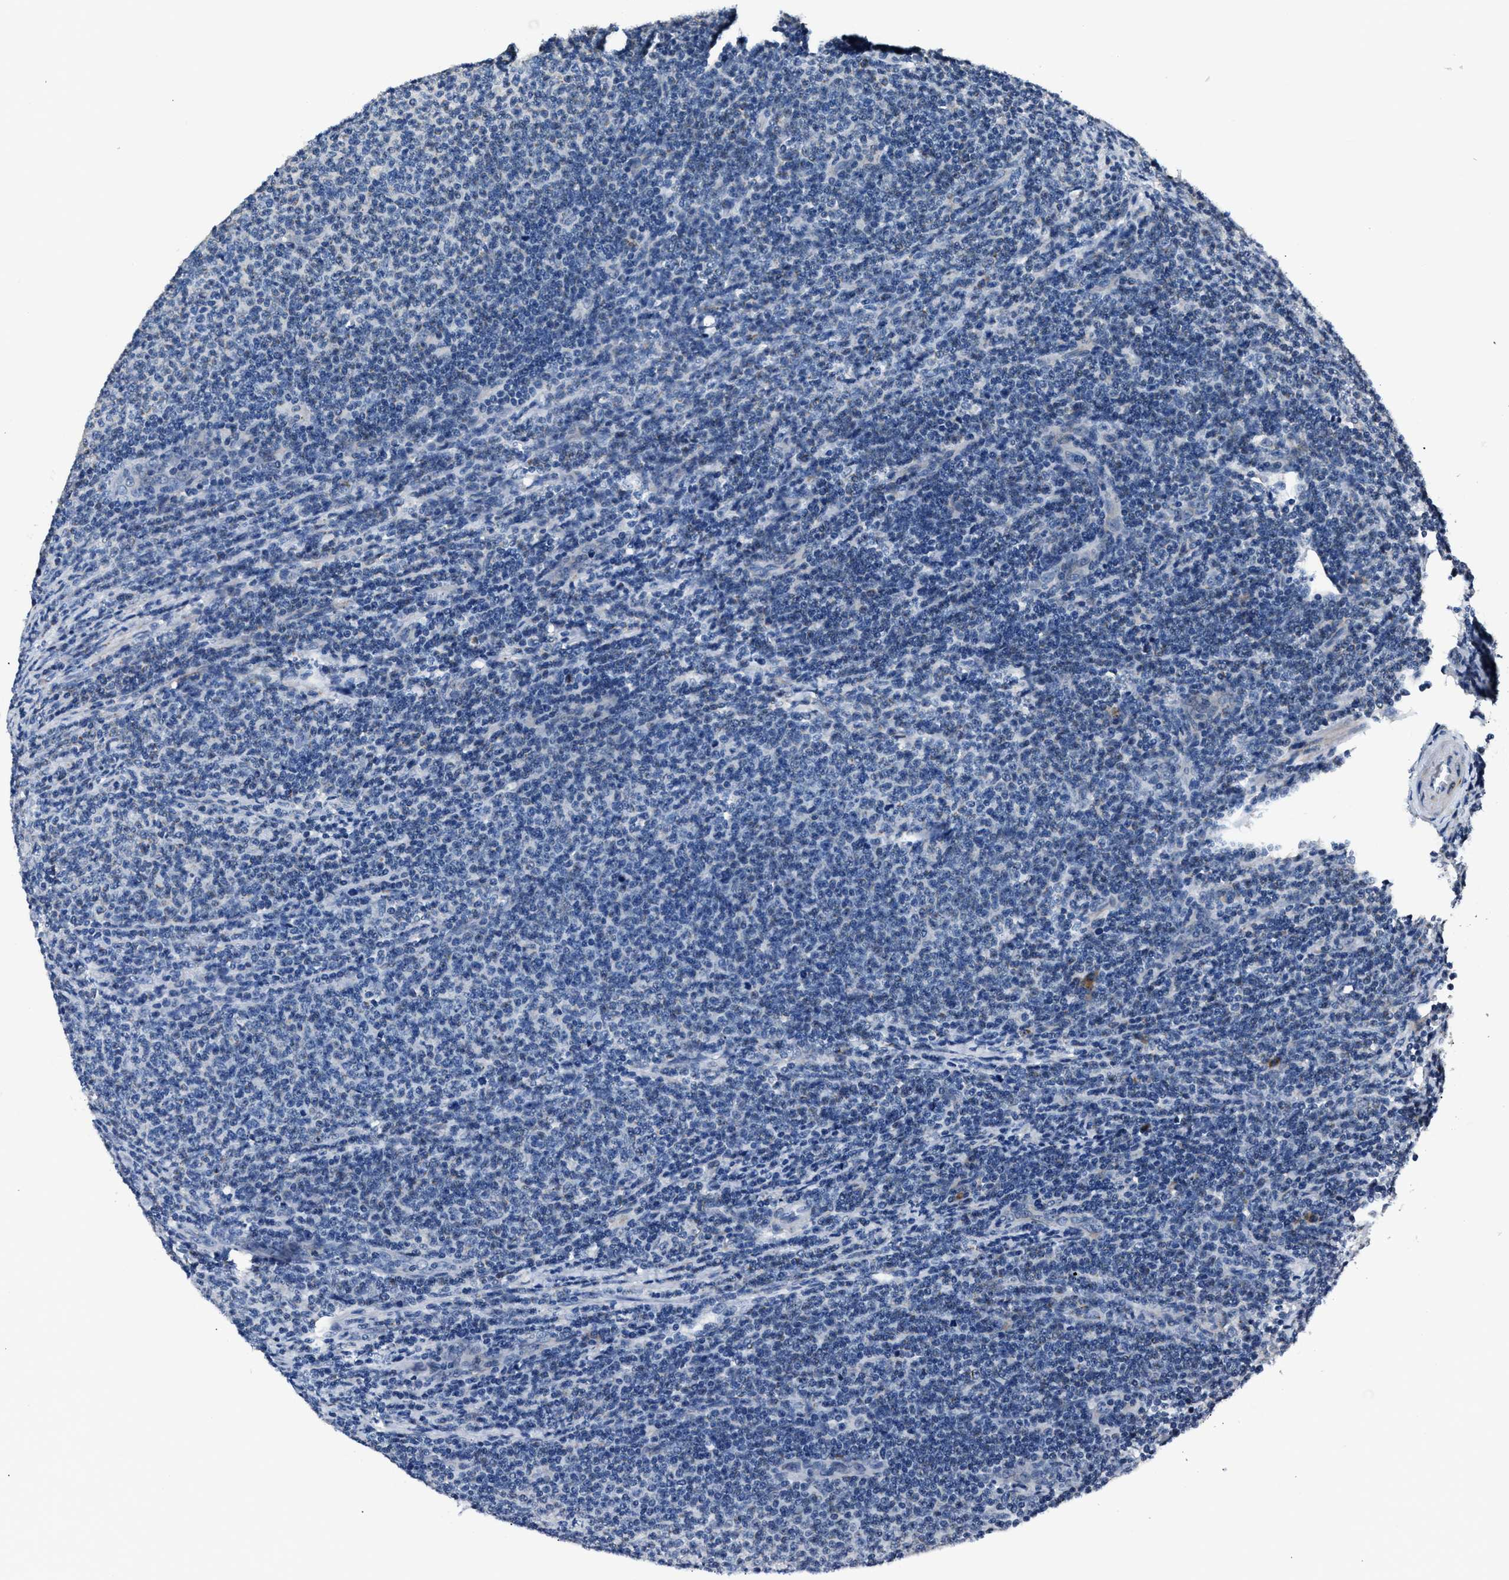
{"staining": {"intensity": "negative", "quantity": "none", "location": "none"}, "tissue": "lymphoma", "cell_type": "Tumor cells", "image_type": "cancer", "snomed": [{"axis": "morphology", "description": "Malignant lymphoma, non-Hodgkin's type, Low grade"}, {"axis": "topography", "description": "Lymph node"}], "caption": "Tumor cells are negative for brown protein staining in low-grade malignant lymphoma, non-Hodgkin's type.", "gene": "DNAJC24", "patient": {"sex": "male", "age": 66}}